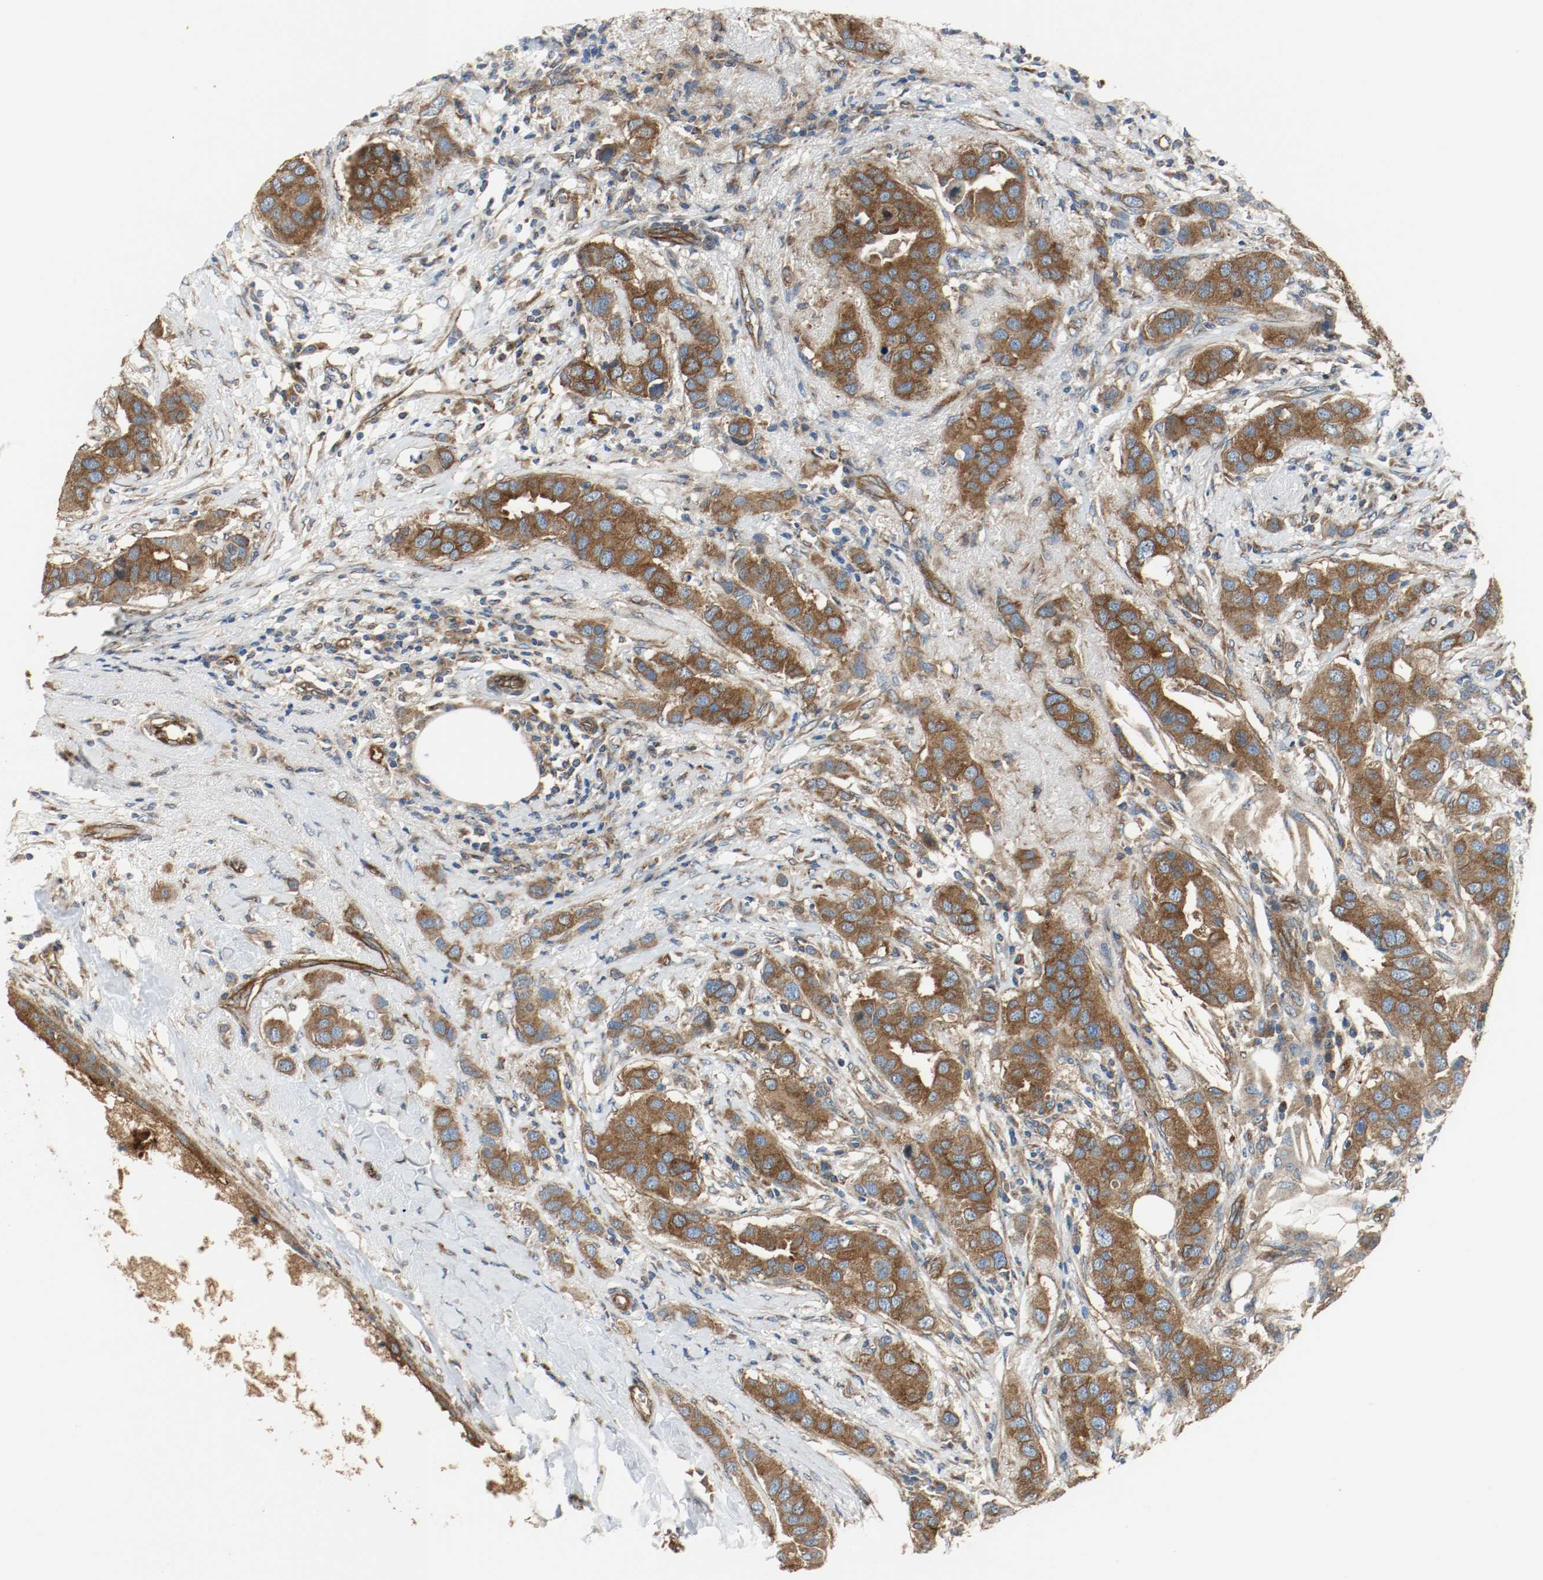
{"staining": {"intensity": "strong", "quantity": ">75%", "location": "cytoplasmic/membranous"}, "tissue": "breast cancer", "cell_type": "Tumor cells", "image_type": "cancer", "snomed": [{"axis": "morphology", "description": "Duct carcinoma"}, {"axis": "topography", "description": "Breast"}], "caption": "Immunohistochemical staining of human breast cancer (invasive ductal carcinoma) shows strong cytoplasmic/membranous protein expression in approximately >75% of tumor cells. The staining was performed using DAB to visualize the protein expression in brown, while the nuclei were stained in blue with hematoxylin (Magnification: 20x).", "gene": "TUBA3D", "patient": {"sex": "female", "age": 50}}